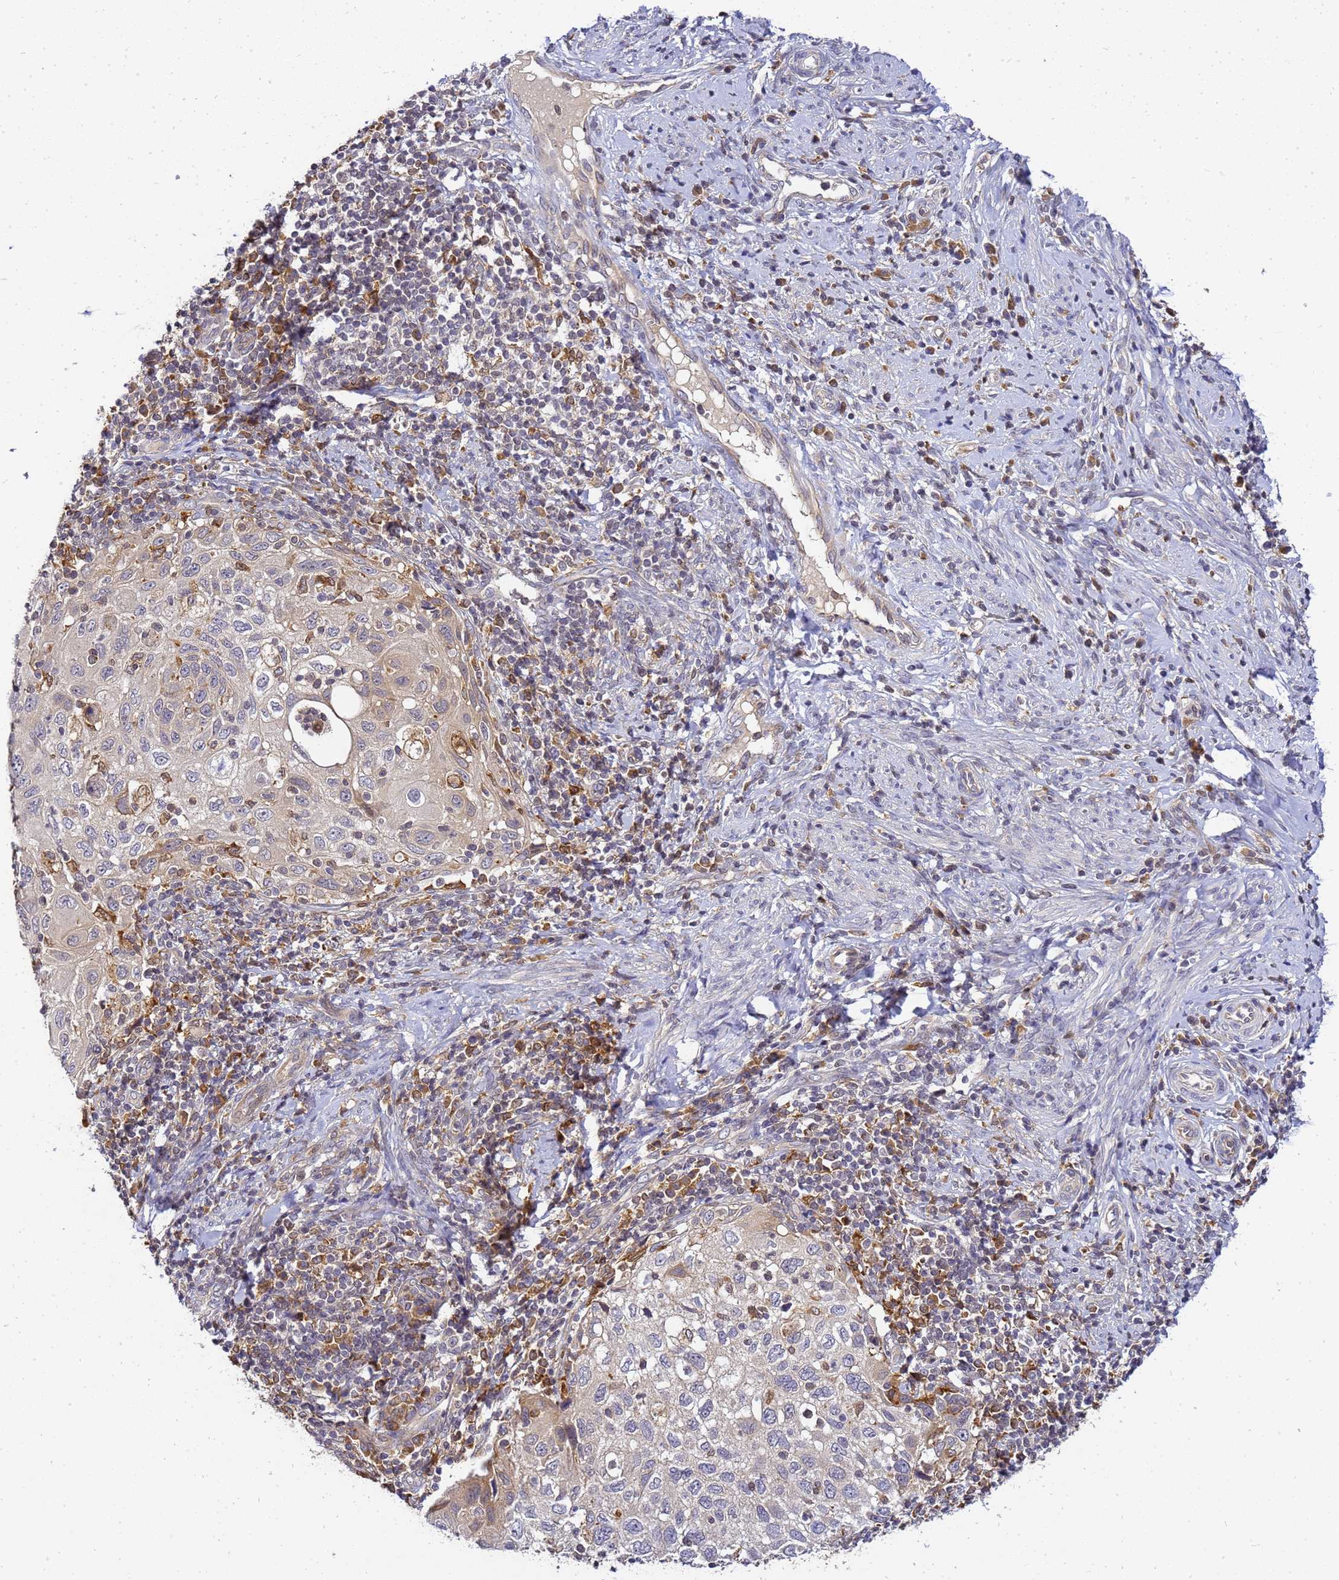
{"staining": {"intensity": "negative", "quantity": "none", "location": "none"}, "tissue": "cervical cancer", "cell_type": "Tumor cells", "image_type": "cancer", "snomed": [{"axis": "morphology", "description": "Squamous cell carcinoma, NOS"}, {"axis": "topography", "description": "Cervix"}], "caption": "This is a photomicrograph of immunohistochemistry (IHC) staining of cervical cancer (squamous cell carcinoma), which shows no staining in tumor cells.", "gene": "ADPGK", "patient": {"sex": "female", "age": 70}}